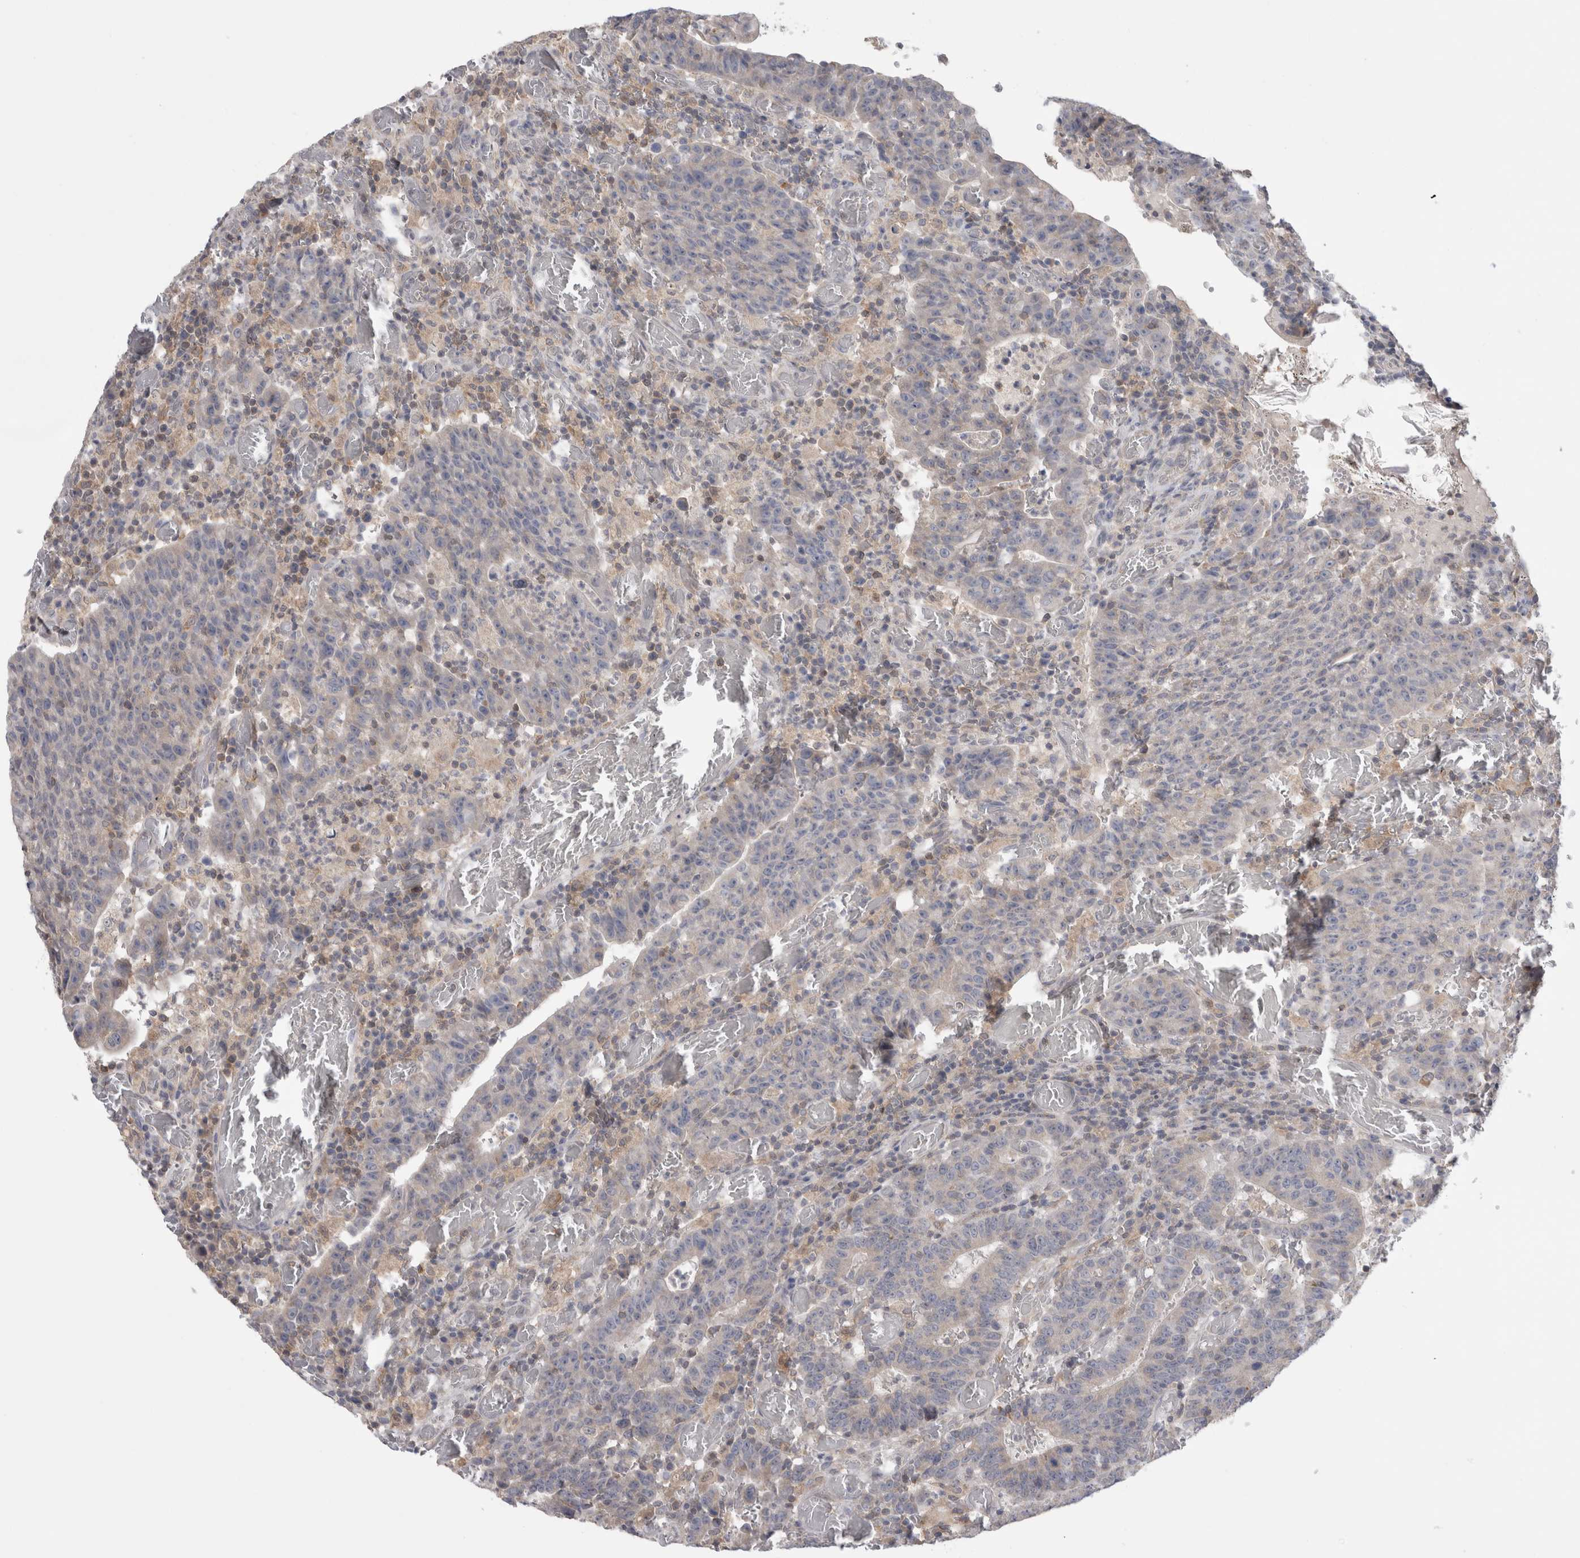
{"staining": {"intensity": "negative", "quantity": "none", "location": "none"}, "tissue": "colorectal cancer", "cell_type": "Tumor cells", "image_type": "cancer", "snomed": [{"axis": "morphology", "description": "Adenocarcinoma, NOS"}, {"axis": "topography", "description": "Colon"}], "caption": "This is an immunohistochemistry image of adenocarcinoma (colorectal). There is no staining in tumor cells.", "gene": "SRD5A3", "patient": {"sex": "female", "age": 75}}